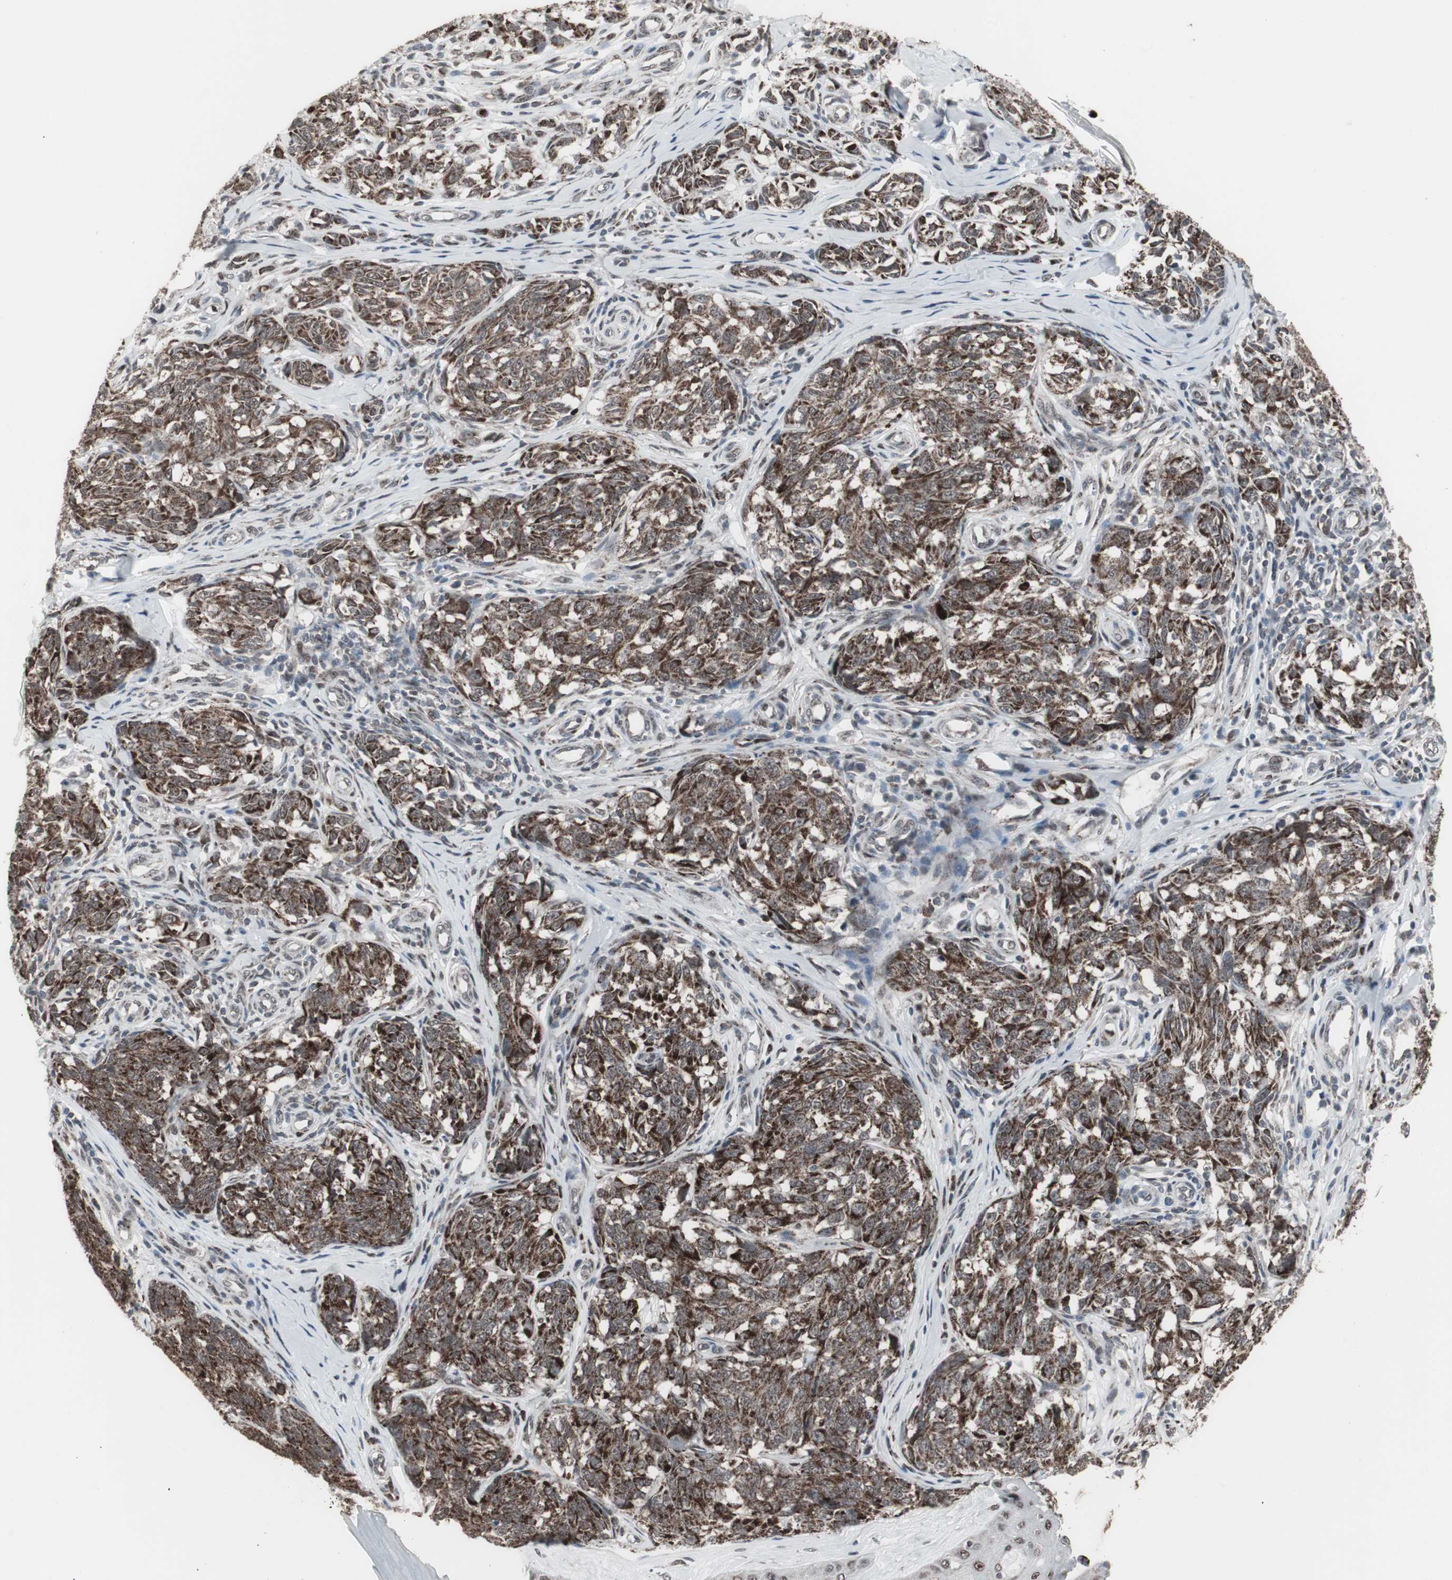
{"staining": {"intensity": "strong", "quantity": ">75%", "location": "cytoplasmic/membranous"}, "tissue": "melanoma", "cell_type": "Tumor cells", "image_type": "cancer", "snomed": [{"axis": "morphology", "description": "Malignant melanoma, NOS"}, {"axis": "topography", "description": "Skin"}], "caption": "The histopathology image demonstrates immunohistochemical staining of malignant melanoma. There is strong cytoplasmic/membranous staining is present in approximately >75% of tumor cells. (DAB IHC with brightfield microscopy, high magnification).", "gene": "RXRA", "patient": {"sex": "female", "age": 64}}